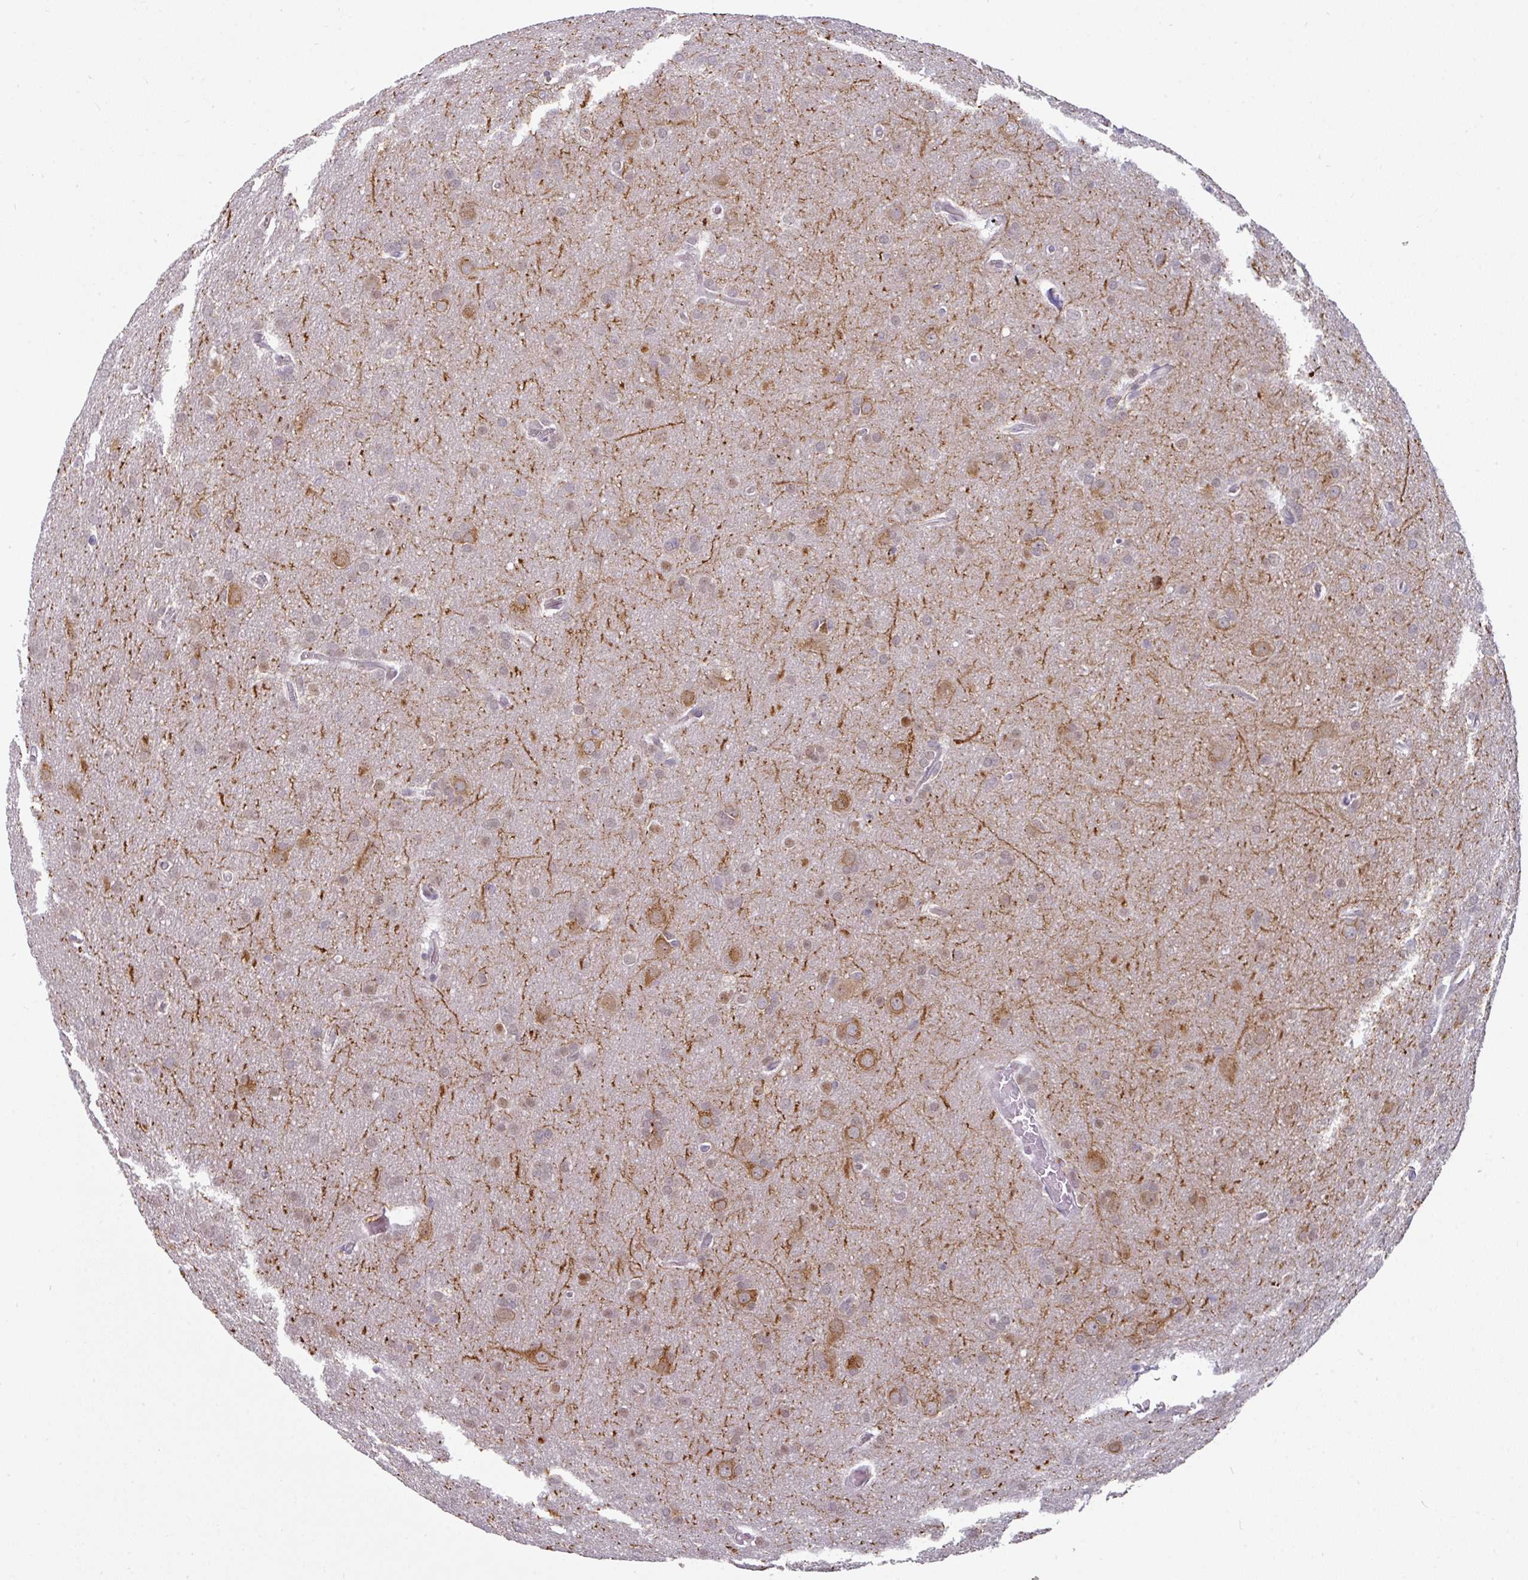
{"staining": {"intensity": "moderate", "quantity": "<25%", "location": "nuclear"}, "tissue": "glioma", "cell_type": "Tumor cells", "image_type": "cancer", "snomed": [{"axis": "morphology", "description": "Glioma, malignant, Low grade"}, {"axis": "topography", "description": "Brain"}], "caption": "The micrograph demonstrates staining of malignant glioma (low-grade), revealing moderate nuclear protein staining (brown color) within tumor cells. The protein of interest is shown in brown color, while the nuclei are stained blue.", "gene": "SWSAP1", "patient": {"sex": "female", "age": 32}}